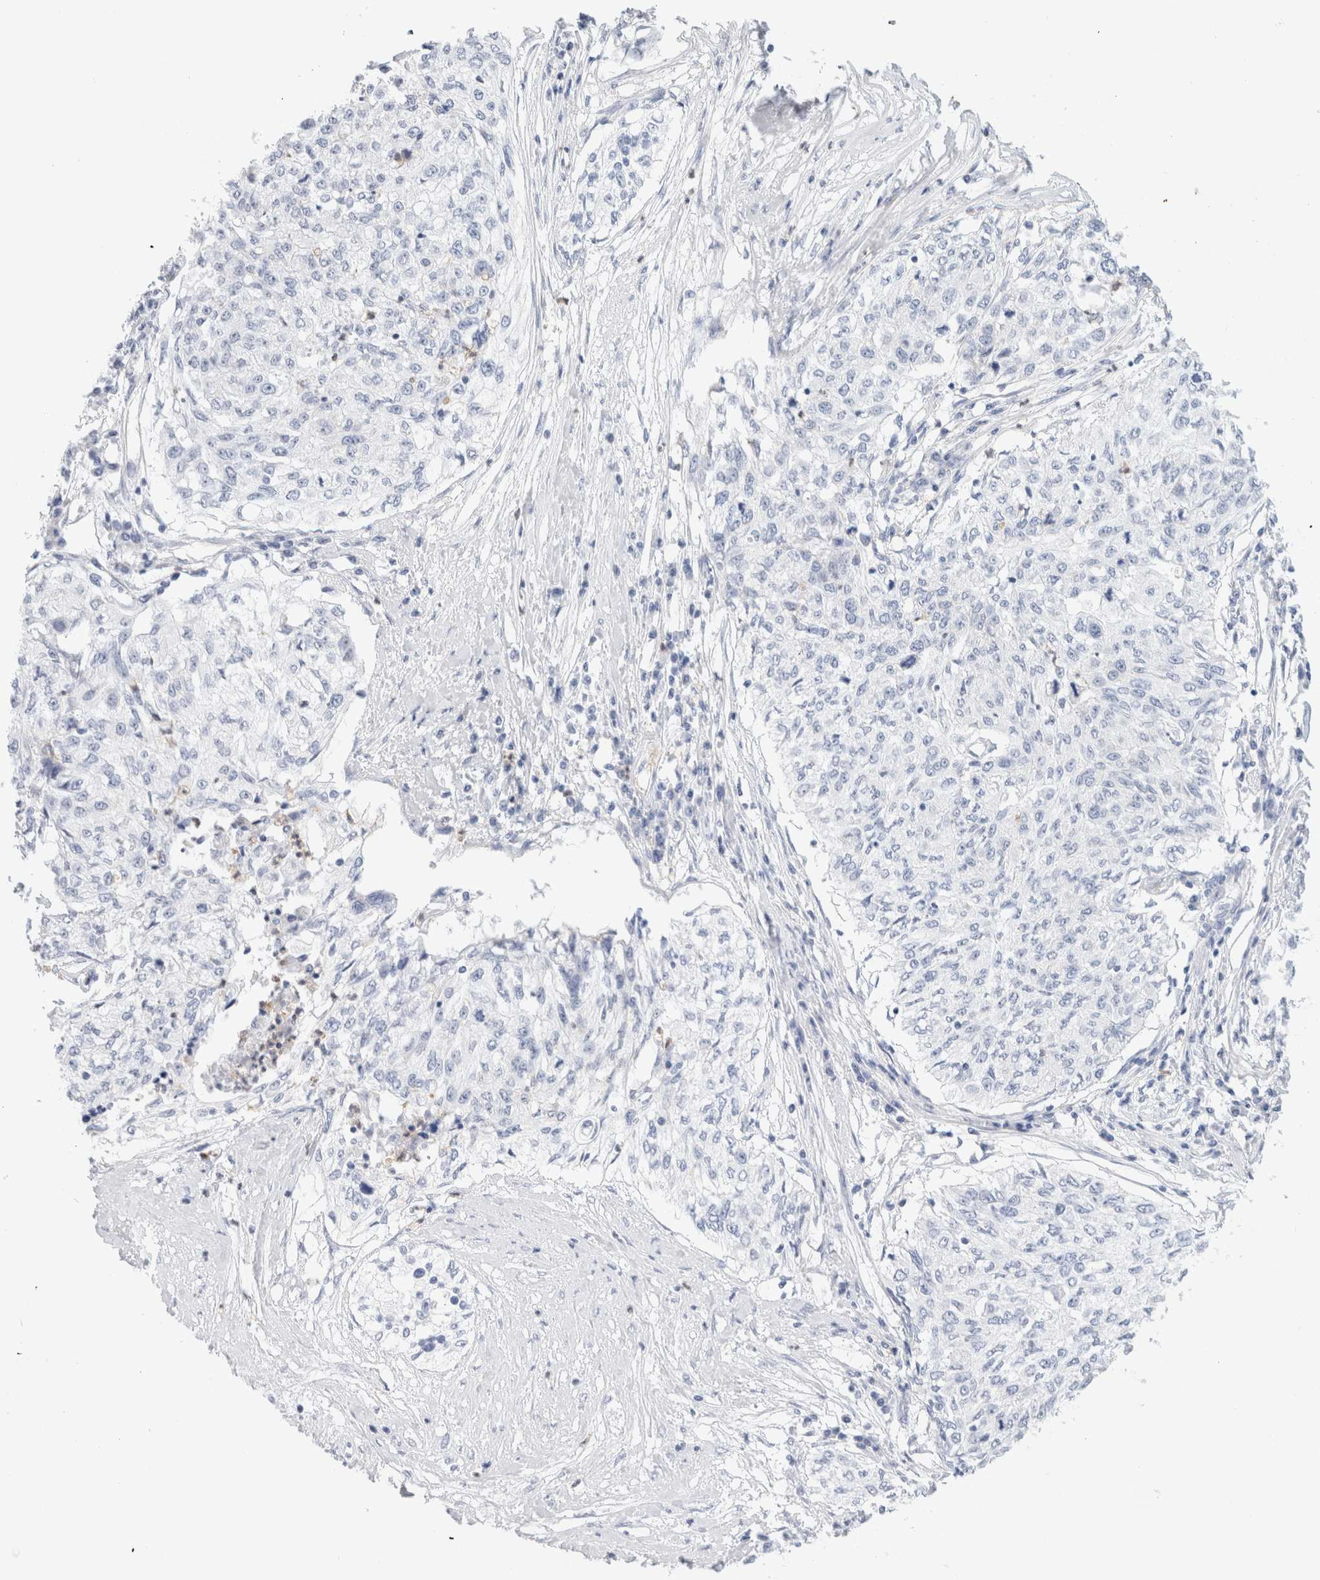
{"staining": {"intensity": "negative", "quantity": "none", "location": "none"}, "tissue": "cervical cancer", "cell_type": "Tumor cells", "image_type": "cancer", "snomed": [{"axis": "morphology", "description": "Squamous cell carcinoma, NOS"}, {"axis": "topography", "description": "Cervix"}], "caption": "This is an IHC photomicrograph of cervical squamous cell carcinoma. There is no positivity in tumor cells.", "gene": "ARG1", "patient": {"sex": "female", "age": 57}}